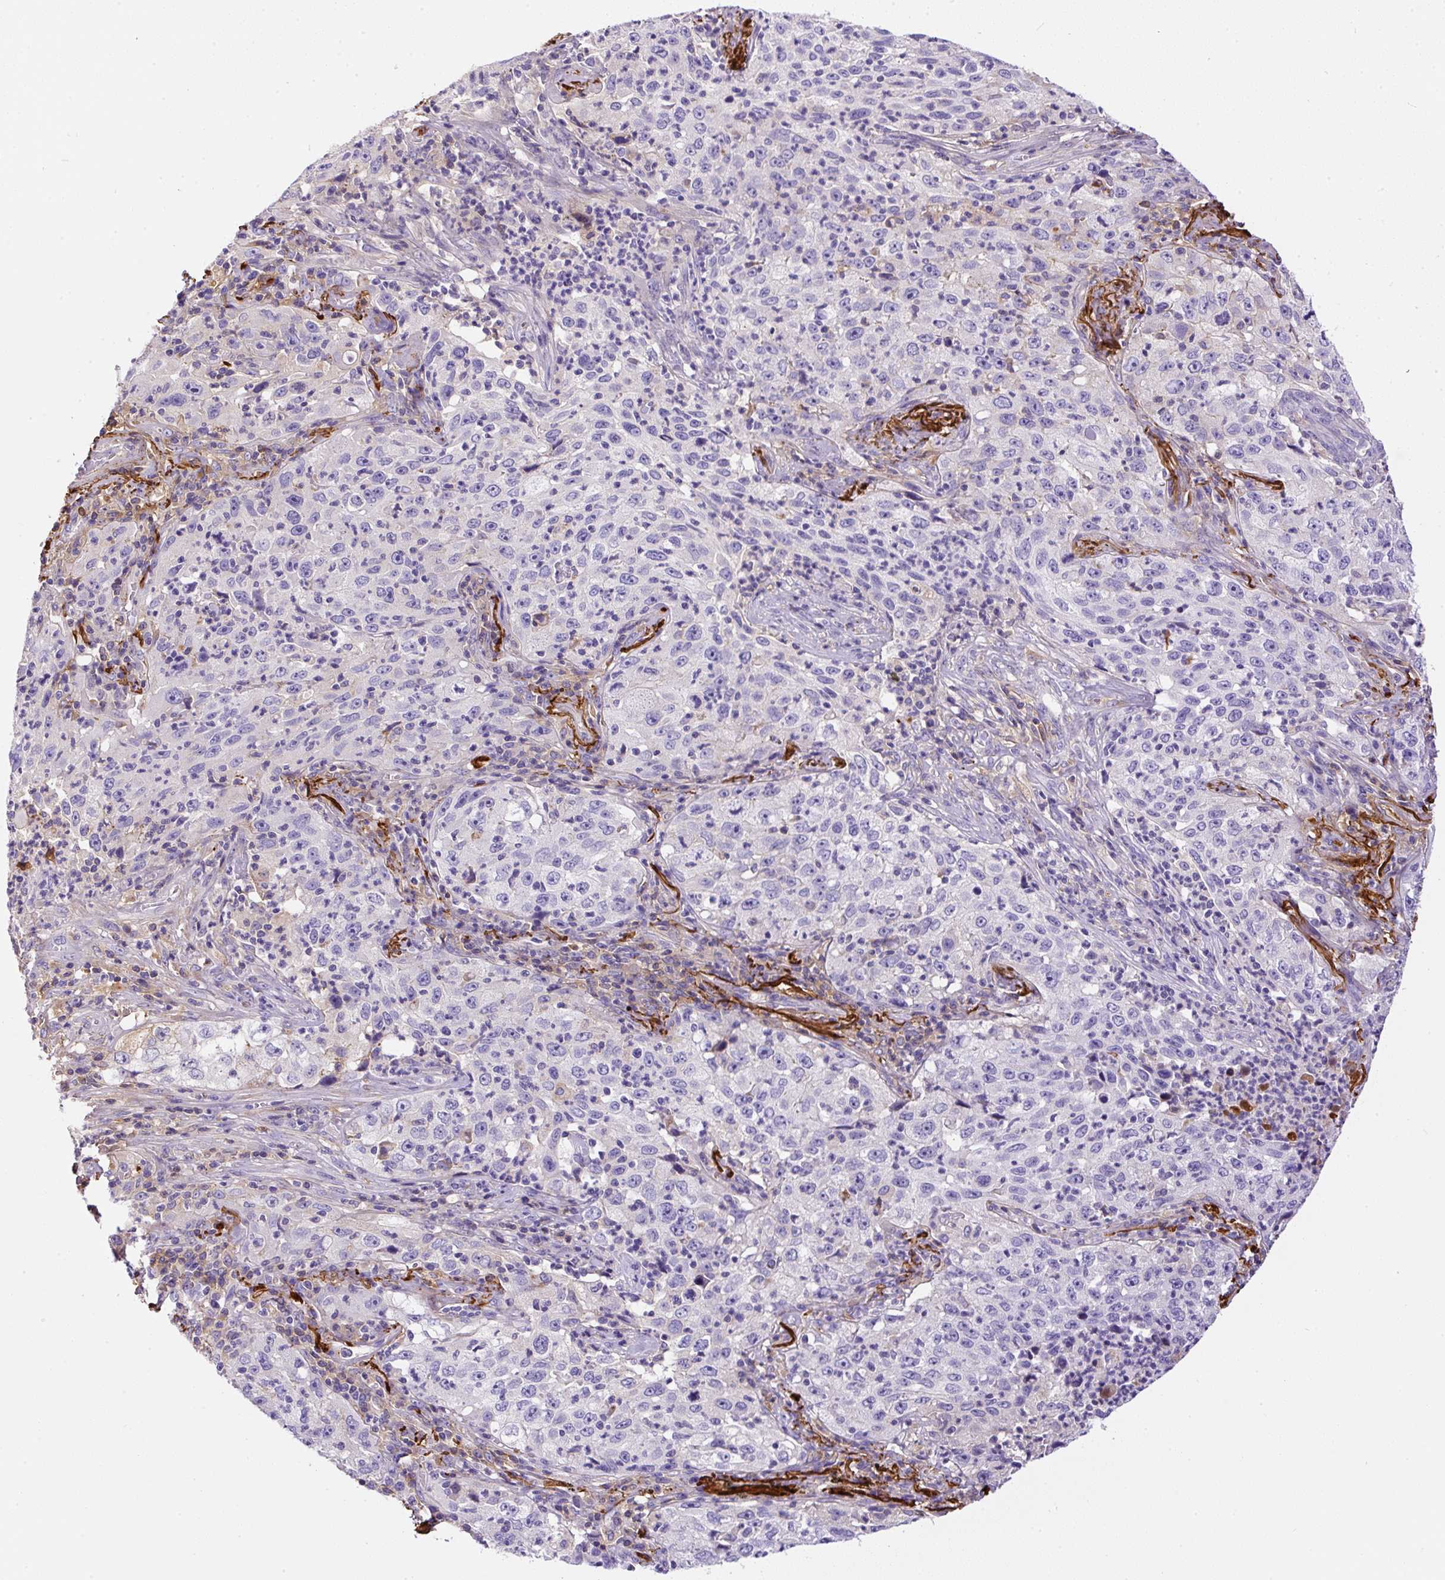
{"staining": {"intensity": "negative", "quantity": "none", "location": "none"}, "tissue": "lung cancer", "cell_type": "Tumor cells", "image_type": "cancer", "snomed": [{"axis": "morphology", "description": "Squamous cell carcinoma, NOS"}, {"axis": "topography", "description": "Lung"}], "caption": "Tumor cells are negative for protein expression in human lung squamous cell carcinoma.", "gene": "APCS", "patient": {"sex": "male", "age": 71}}